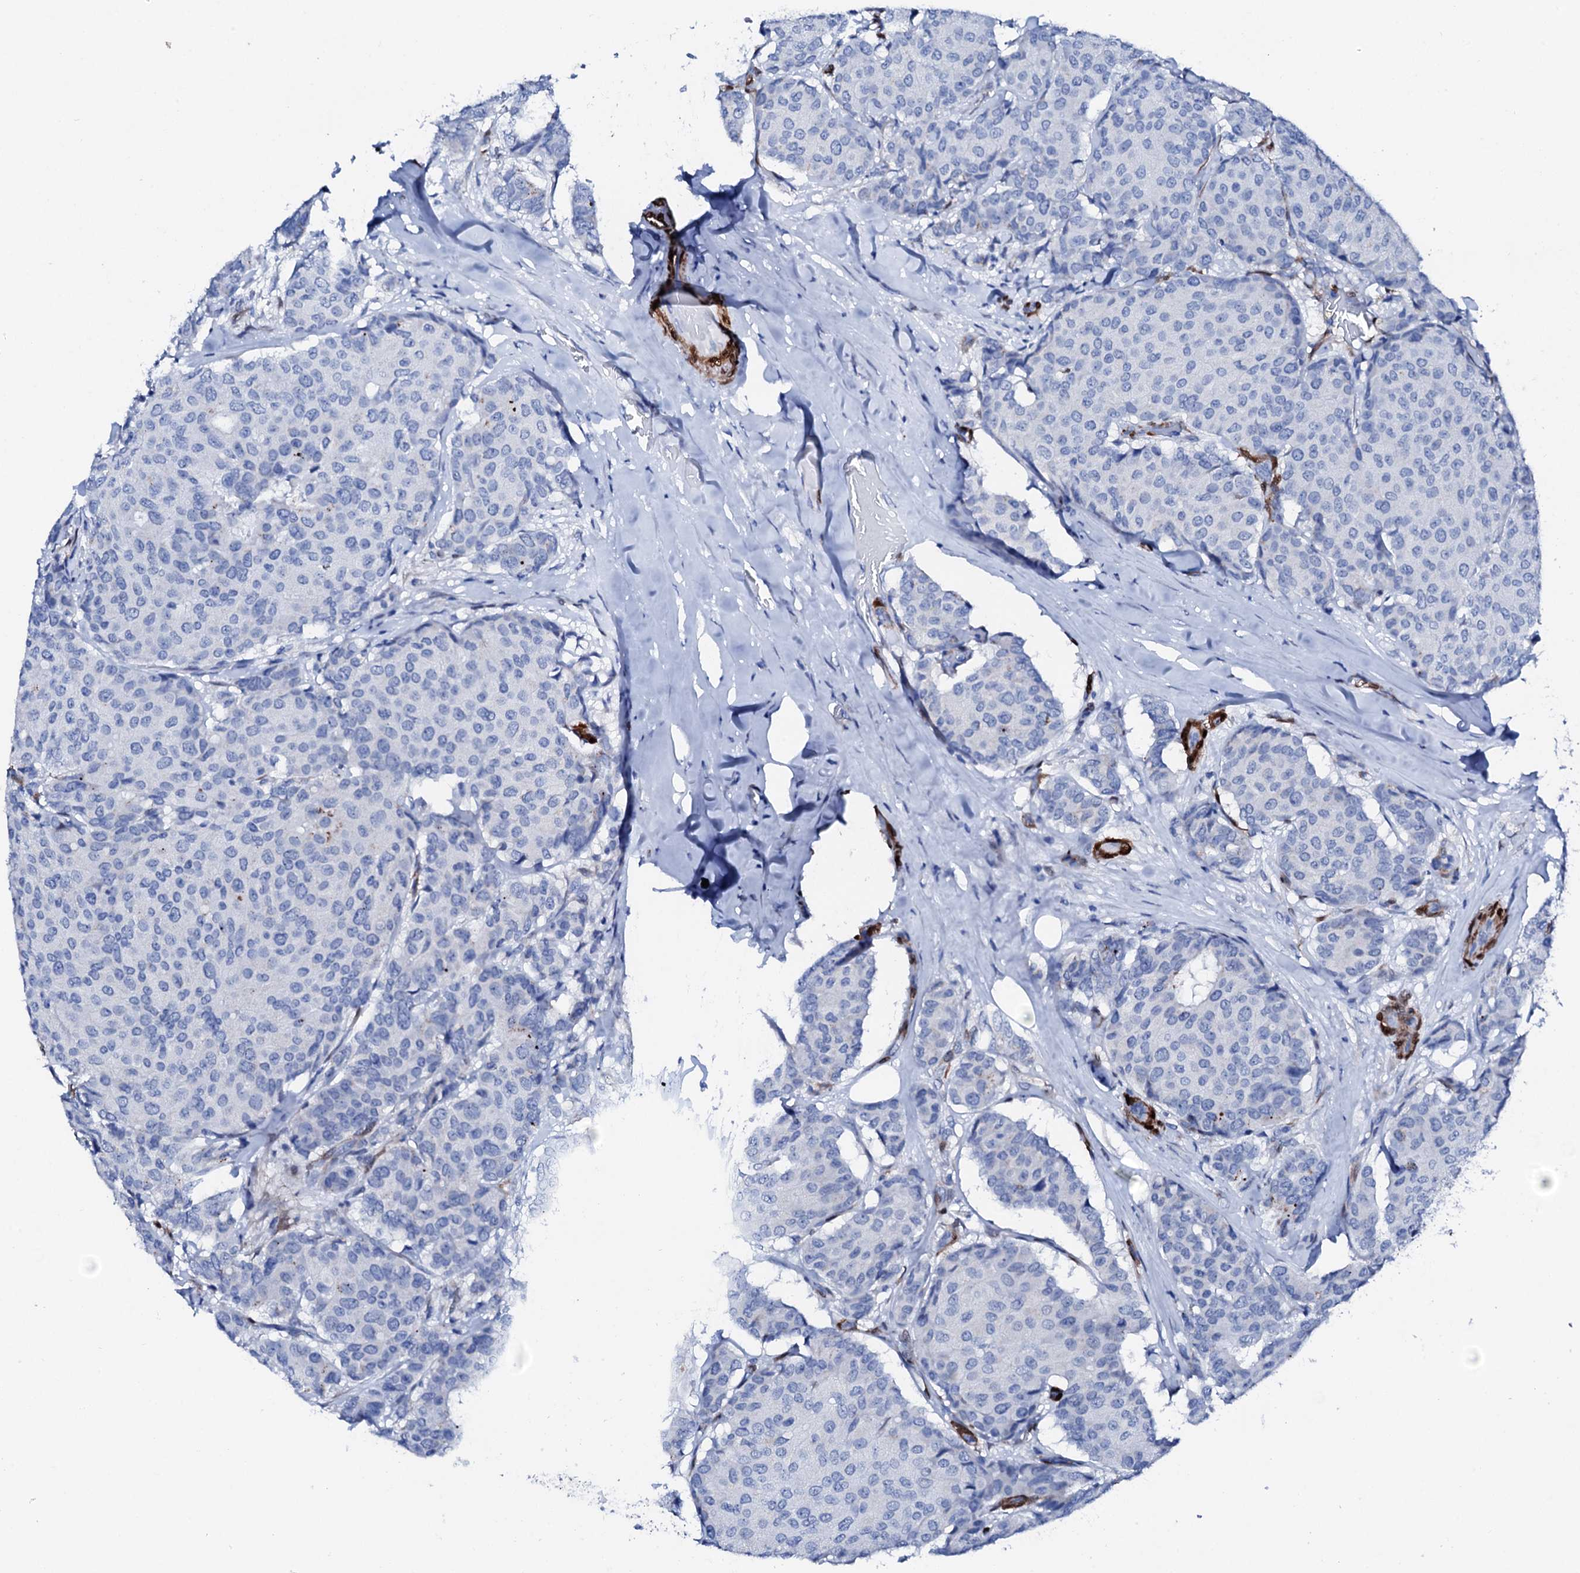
{"staining": {"intensity": "negative", "quantity": "none", "location": "none"}, "tissue": "breast cancer", "cell_type": "Tumor cells", "image_type": "cancer", "snomed": [{"axis": "morphology", "description": "Duct carcinoma"}, {"axis": "topography", "description": "Breast"}], "caption": "This is an immunohistochemistry photomicrograph of breast intraductal carcinoma. There is no expression in tumor cells.", "gene": "NRIP2", "patient": {"sex": "female", "age": 75}}